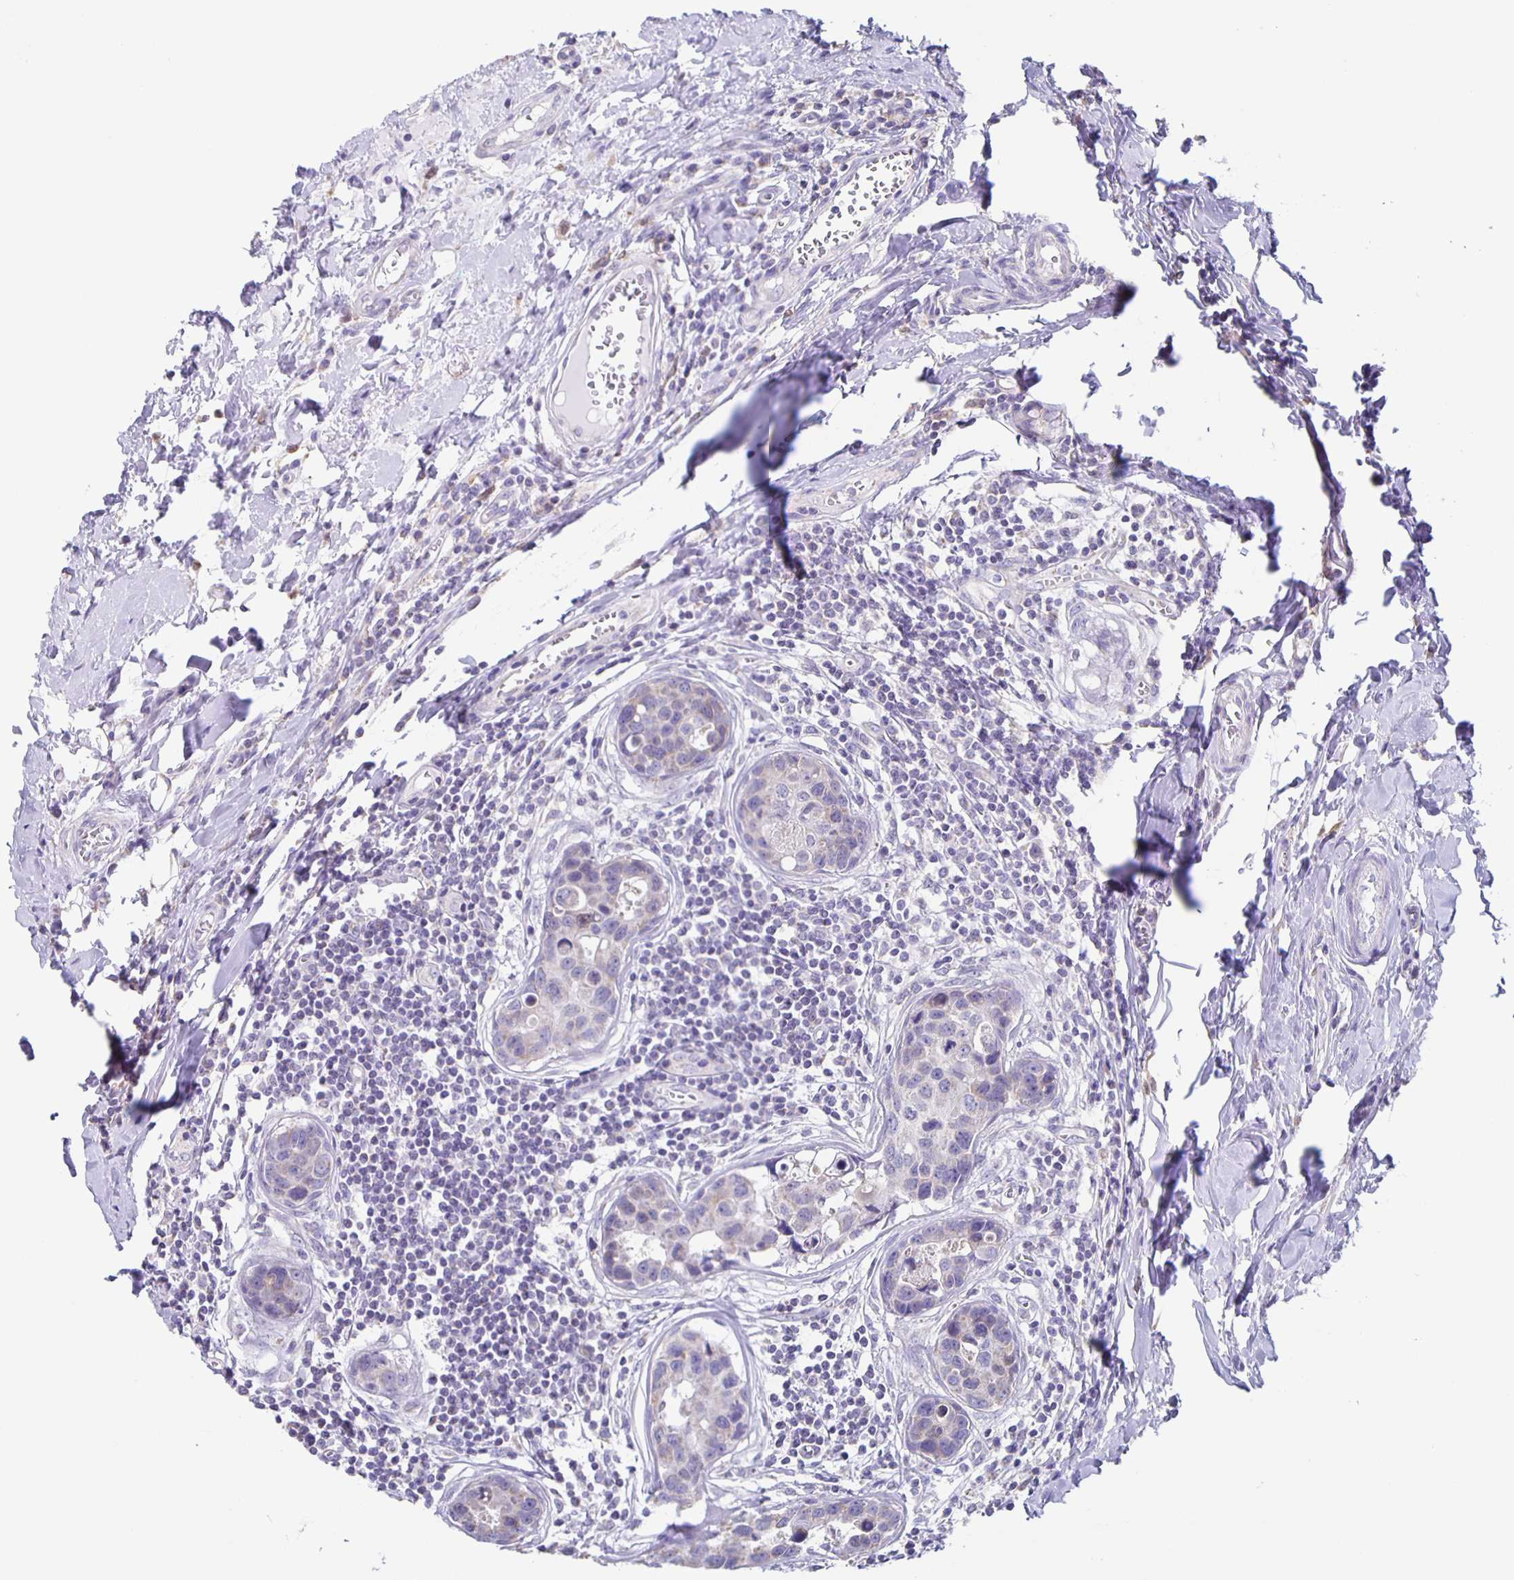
{"staining": {"intensity": "negative", "quantity": "none", "location": "none"}, "tissue": "breast cancer", "cell_type": "Tumor cells", "image_type": "cancer", "snomed": [{"axis": "morphology", "description": "Duct carcinoma"}, {"axis": "topography", "description": "Breast"}], "caption": "Photomicrograph shows no significant protein expression in tumor cells of breast cancer (intraductal carcinoma).", "gene": "TPPP", "patient": {"sex": "female", "age": 24}}